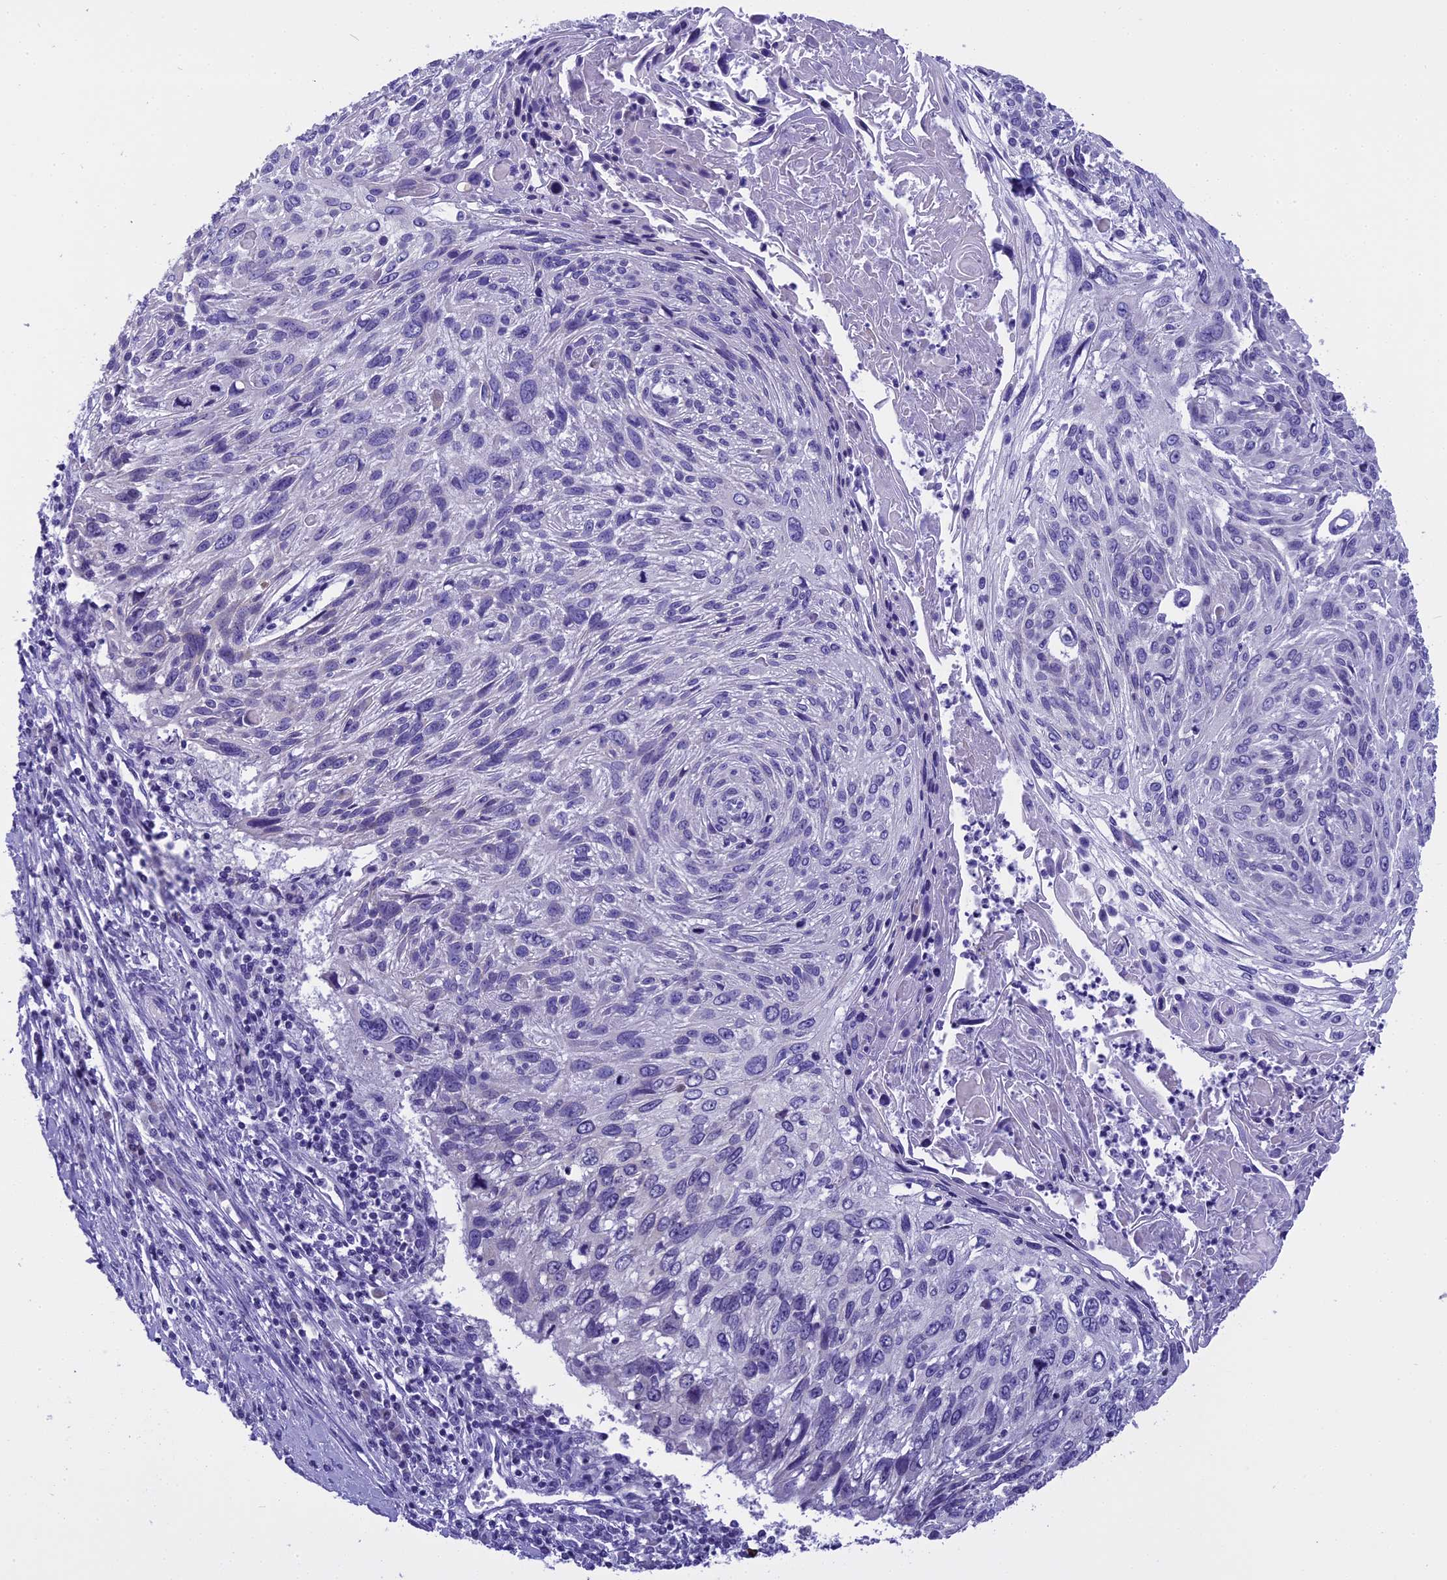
{"staining": {"intensity": "negative", "quantity": "none", "location": "none"}, "tissue": "cervical cancer", "cell_type": "Tumor cells", "image_type": "cancer", "snomed": [{"axis": "morphology", "description": "Squamous cell carcinoma, NOS"}, {"axis": "topography", "description": "Cervix"}], "caption": "A histopathology image of cervical cancer (squamous cell carcinoma) stained for a protein shows no brown staining in tumor cells.", "gene": "KCTD14", "patient": {"sex": "female", "age": 51}}